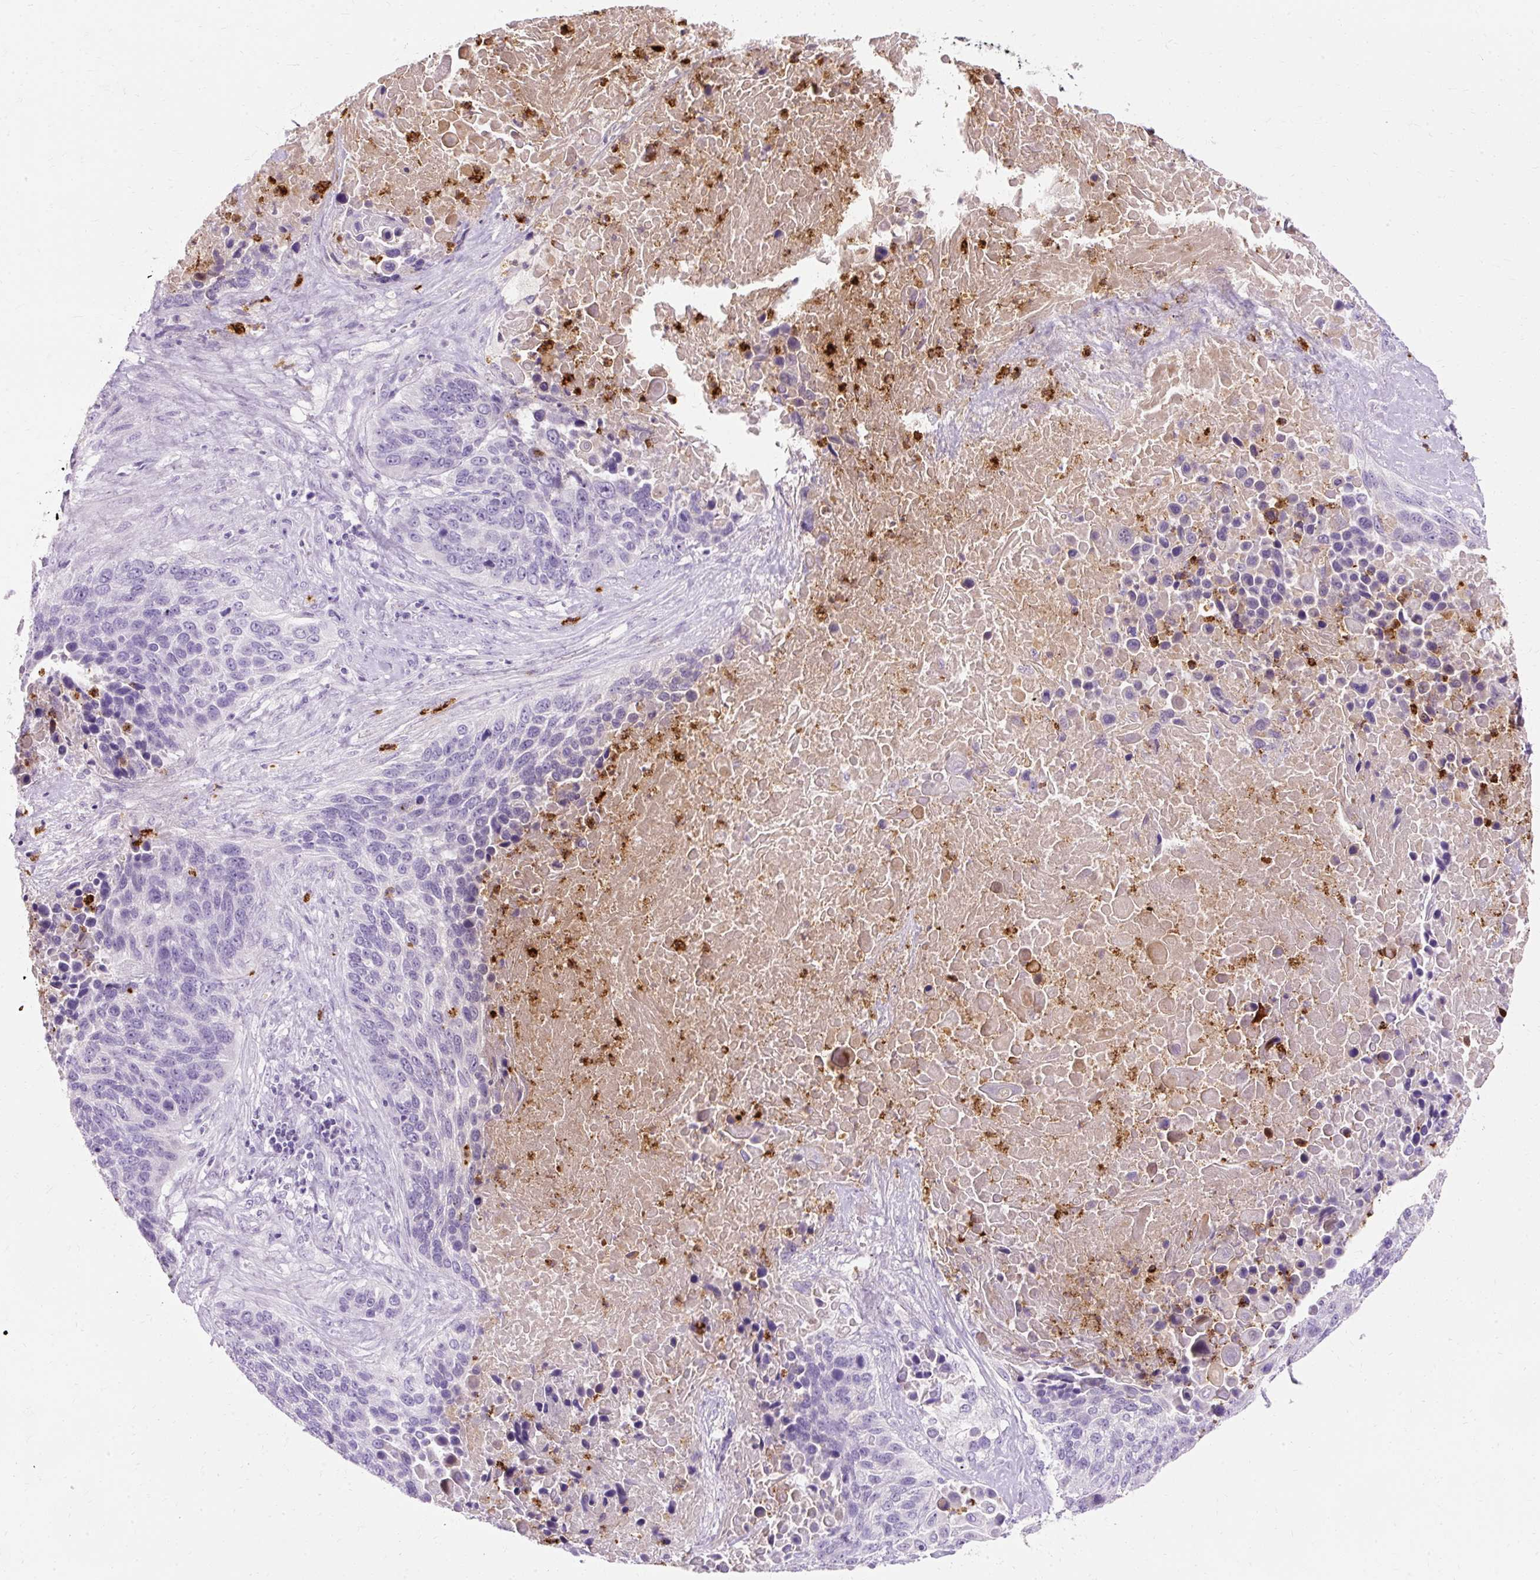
{"staining": {"intensity": "negative", "quantity": "none", "location": "none"}, "tissue": "lung cancer", "cell_type": "Tumor cells", "image_type": "cancer", "snomed": [{"axis": "morphology", "description": "Squamous cell carcinoma, NOS"}, {"axis": "topography", "description": "Lung"}], "caption": "Immunohistochemistry of lung squamous cell carcinoma reveals no positivity in tumor cells.", "gene": "DEFA1", "patient": {"sex": "male", "age": 66}}